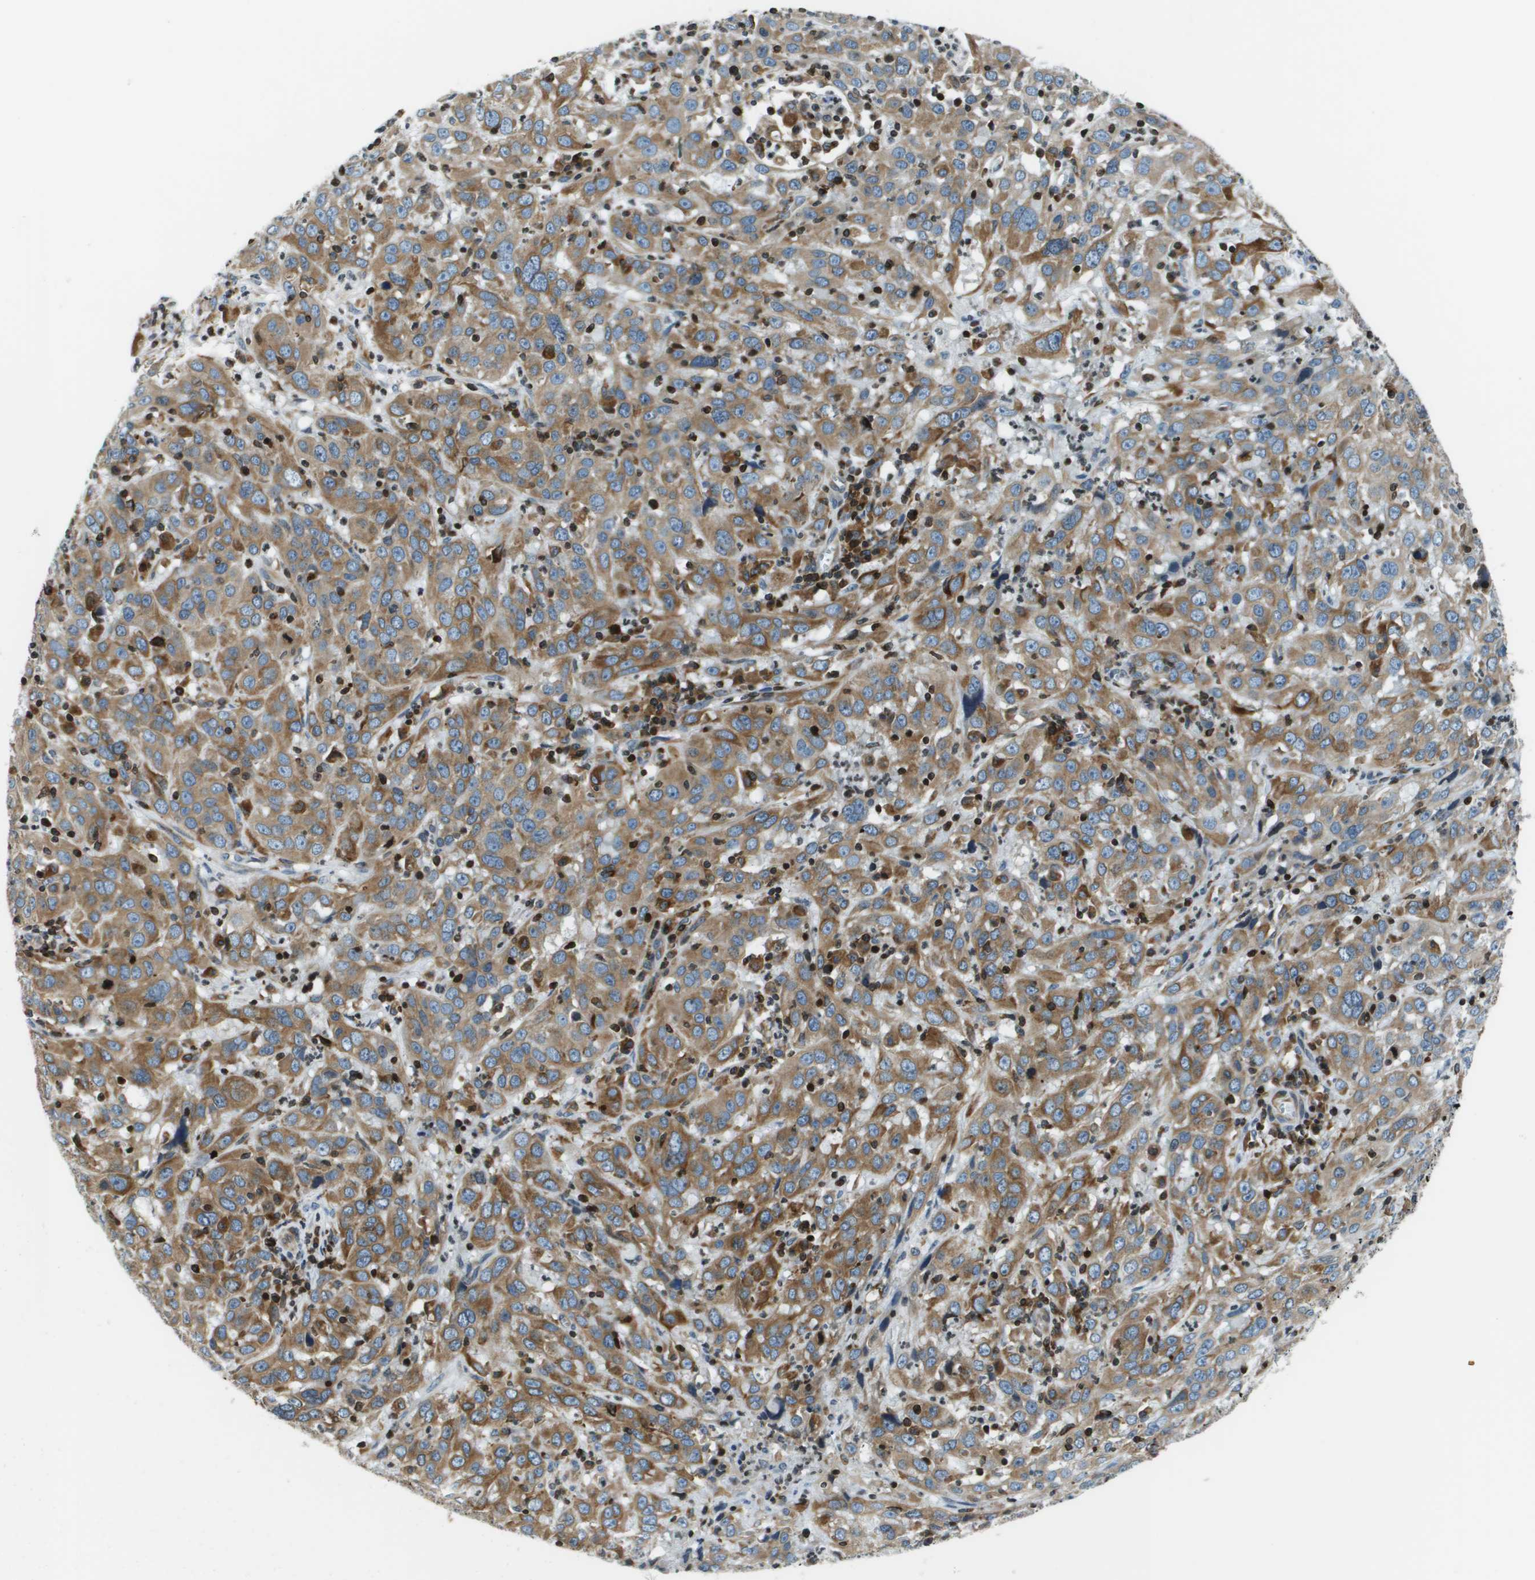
{"staining": {"intensity": "moderate", "quantity": ">75%", "location": "cytoplasmic/membranous"}, "tissue": "cervical cancer", "cell_type": "Tumor cells", "image_type": "cancer", "snomed": [{"axis": "morphology", "description": "Squamous cell carcinoma, NOS"}, {"axis": "topography", "description": "Cervix"}], "caption": "Cervical cancer stained with a protein marker exhibits moderate staining in tumor cells.", "gene": "ESYT1", "patient": {"sex": "female", "age": 32}}